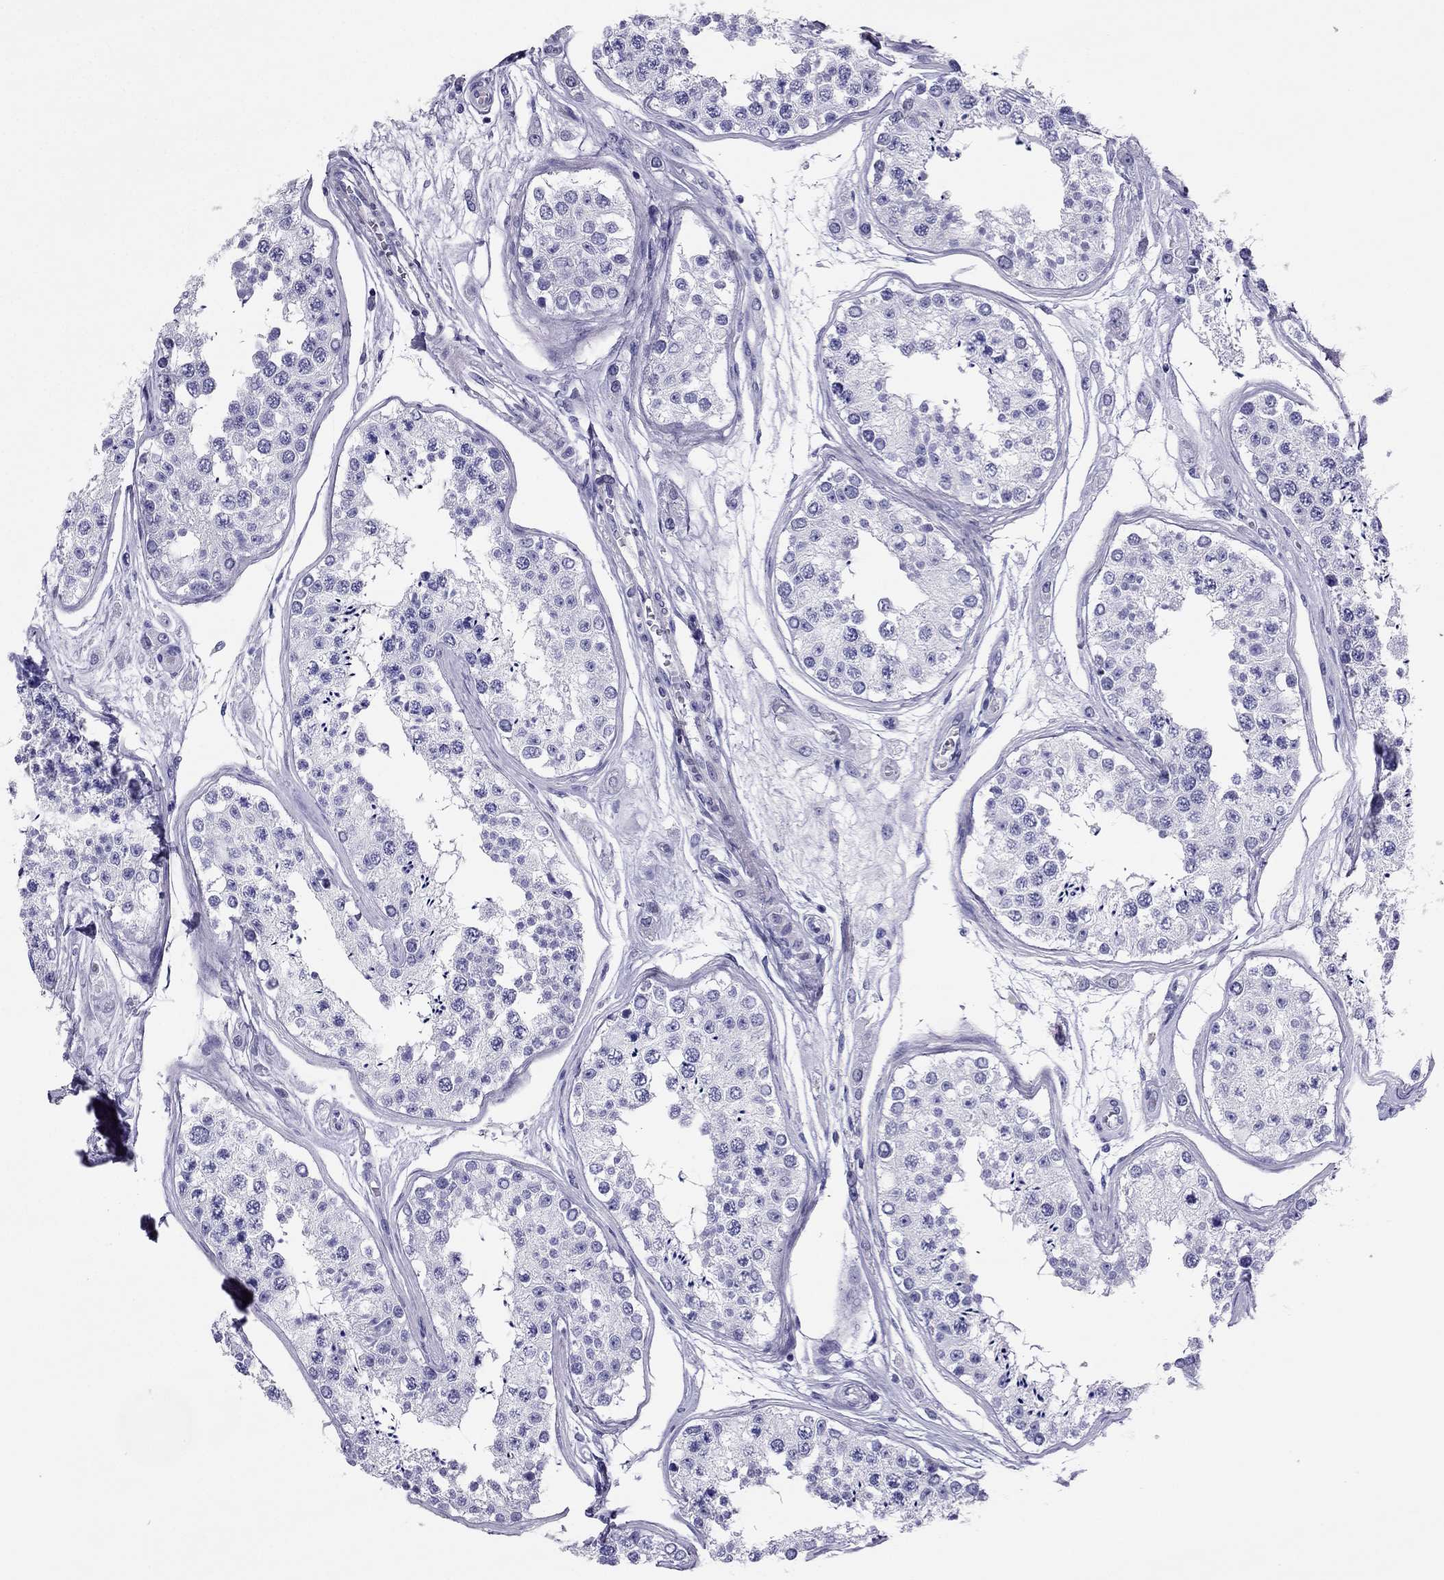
{"staining": {"intensity": "negative", "quantity": "none", "location": "none"}, "tissue": "testis", "cell_type": "Cells in seminiferous ducts", "image_type": "normal", "snomed": [{"axis": "morphology", "description": "Normal tissue, NOS"}, {"axis": "topography", "description": "Testis"}], "caption": "Immunohistochemistry of unremarkable testis displays no staining in cells in seminiferous ducts.", "gene": "PDE6A", "patient": {"sex": "male", "age": 25}}